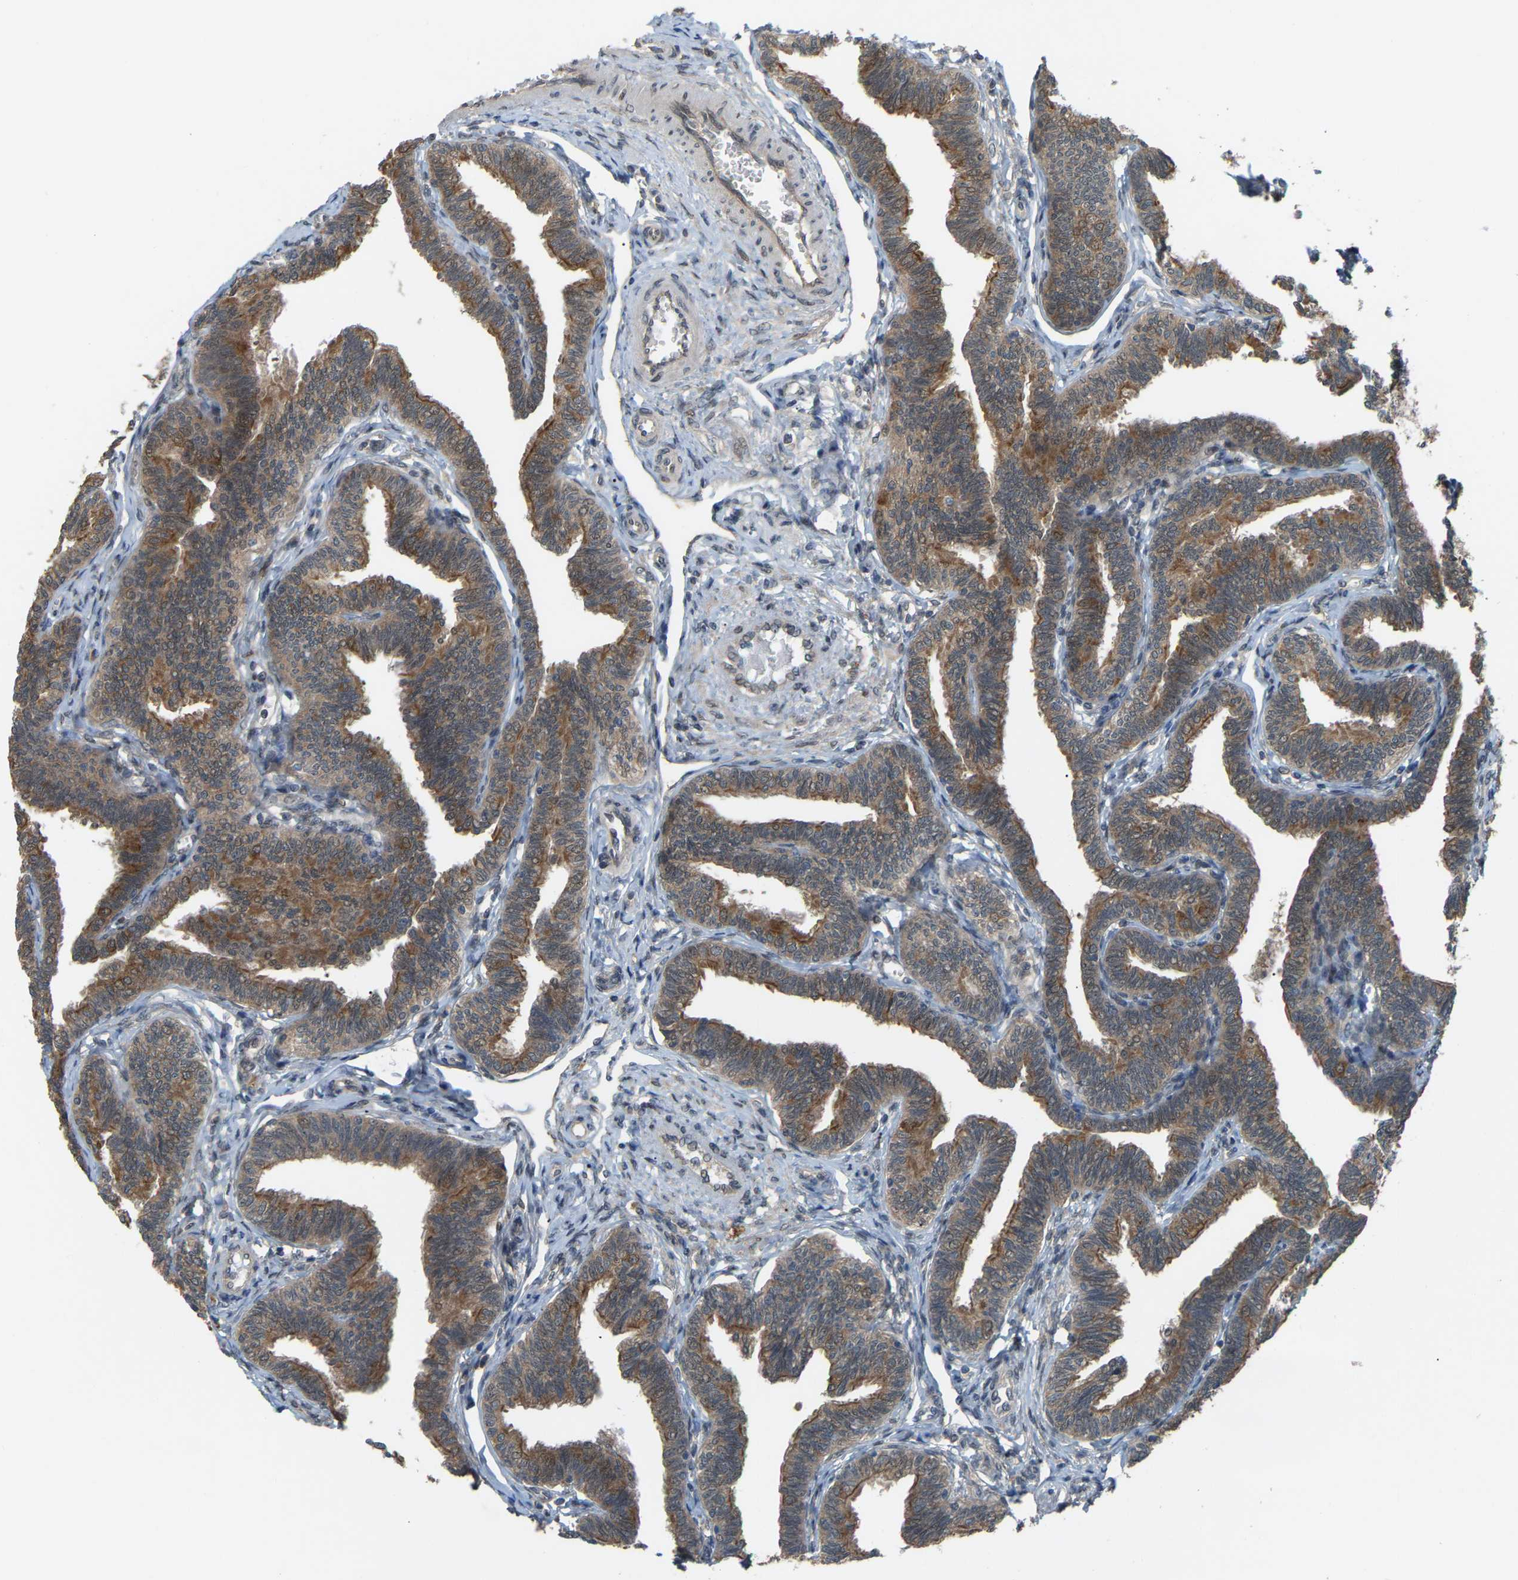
{"staining": {"intensity": "strong", "quantity": ">75%", "location": "cytoplasmic/membranous"}, "tissue": "fallopian tube", "cell_type": "Glandular cells", "image_type": "normal", "snomed": [{"axis": "morphology", "description": "Normal tissue, NOS"}, {"axis": "topography", "description": "Fallopian tube"}, {"axis": "topography", "description": "Ovary"}], "caption": "Immunohistochemical staining of unremarkable fallopian tube shows >75% levels of strong cytoplasmic/membranous protein expression in about >75% of glandular cells. (brown staining indicates protein expression, while blue staining denotes nuclei).", "gene": "CROT", "patient": {"sex": "female", "age": 23}}